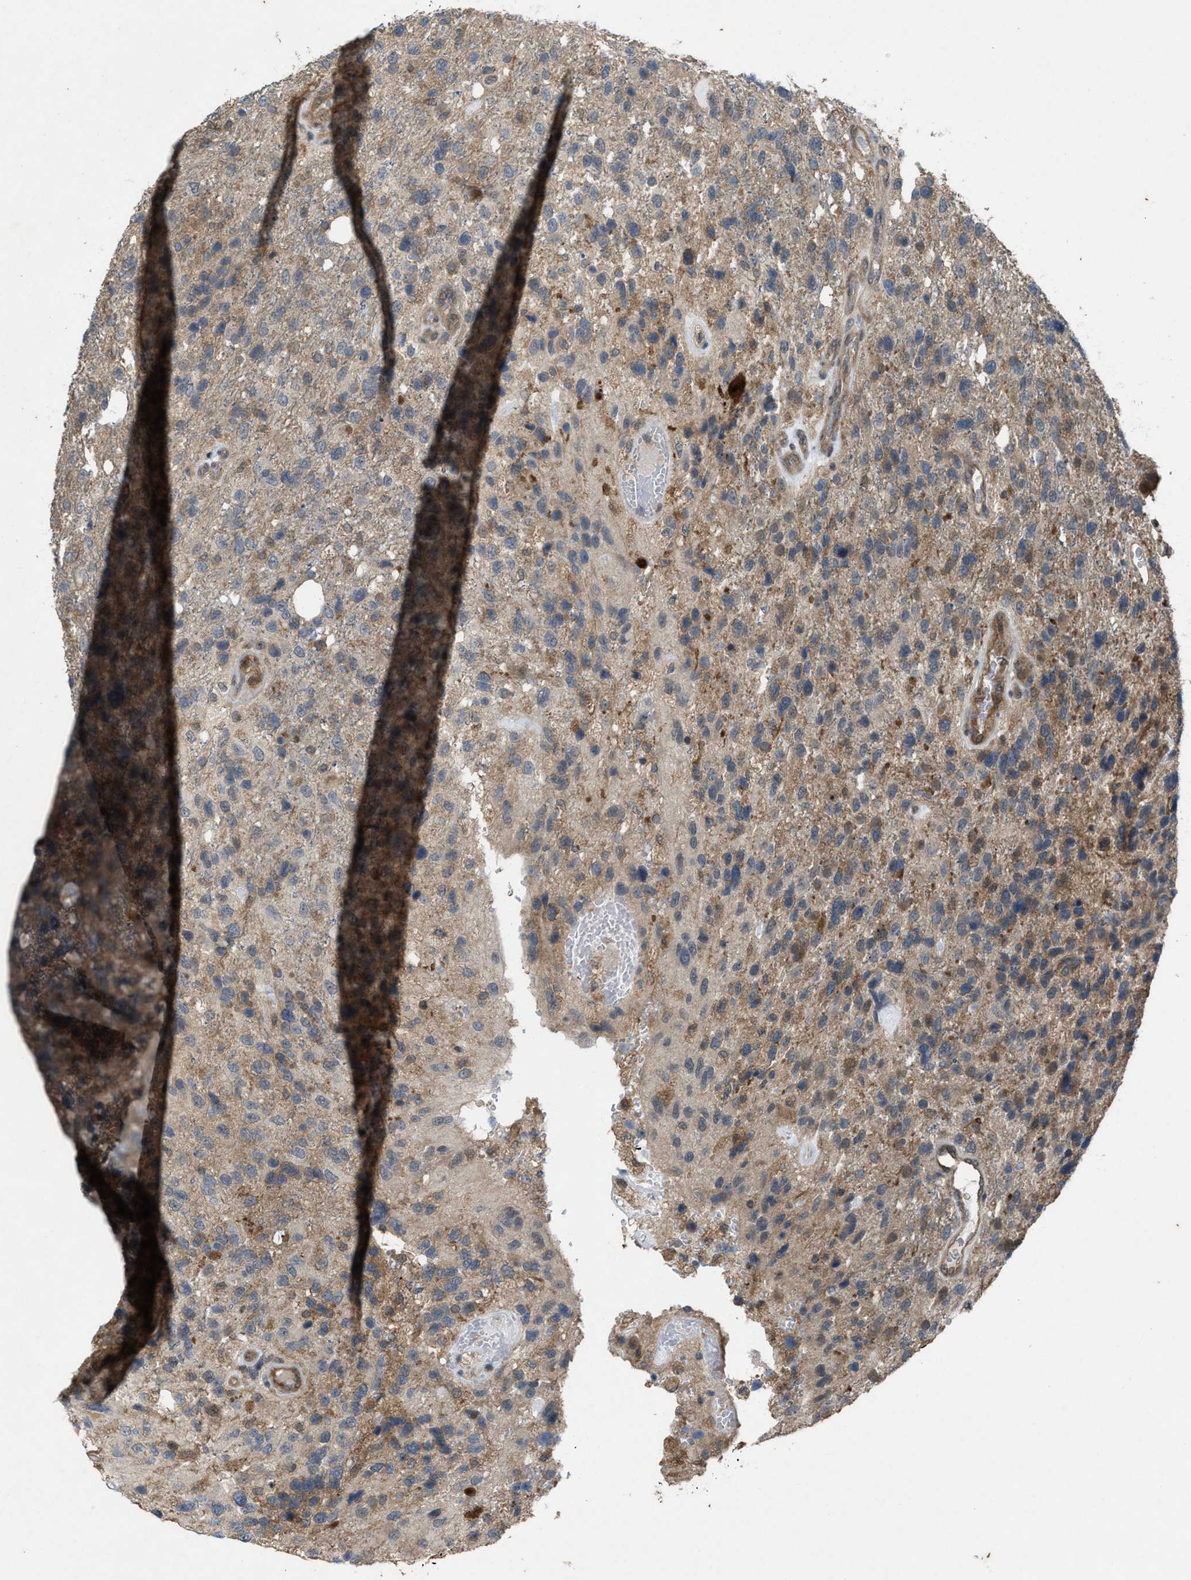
{"staining": {"intensity": "moderate", "quantity": "25%-75%", "location": "cytoplasmic/membranous,nuclear"}, "tissue": "glioma", "cell_type": "Tumor cells", "image_type": "cancer", "snomed": [{"axis": "morphology", "description": "Glioma, malignant, High grade"}, {"axis": "topography", "description": "Brain"}], "caption": "The histopathology image demonstrates a brown stain indicating the presence of a protein in the cytoplasmic/membranous and nuclear of tumor cells in glioma.", "gene": "PLAA", "patient": {"sex": "female", "age": 58}}